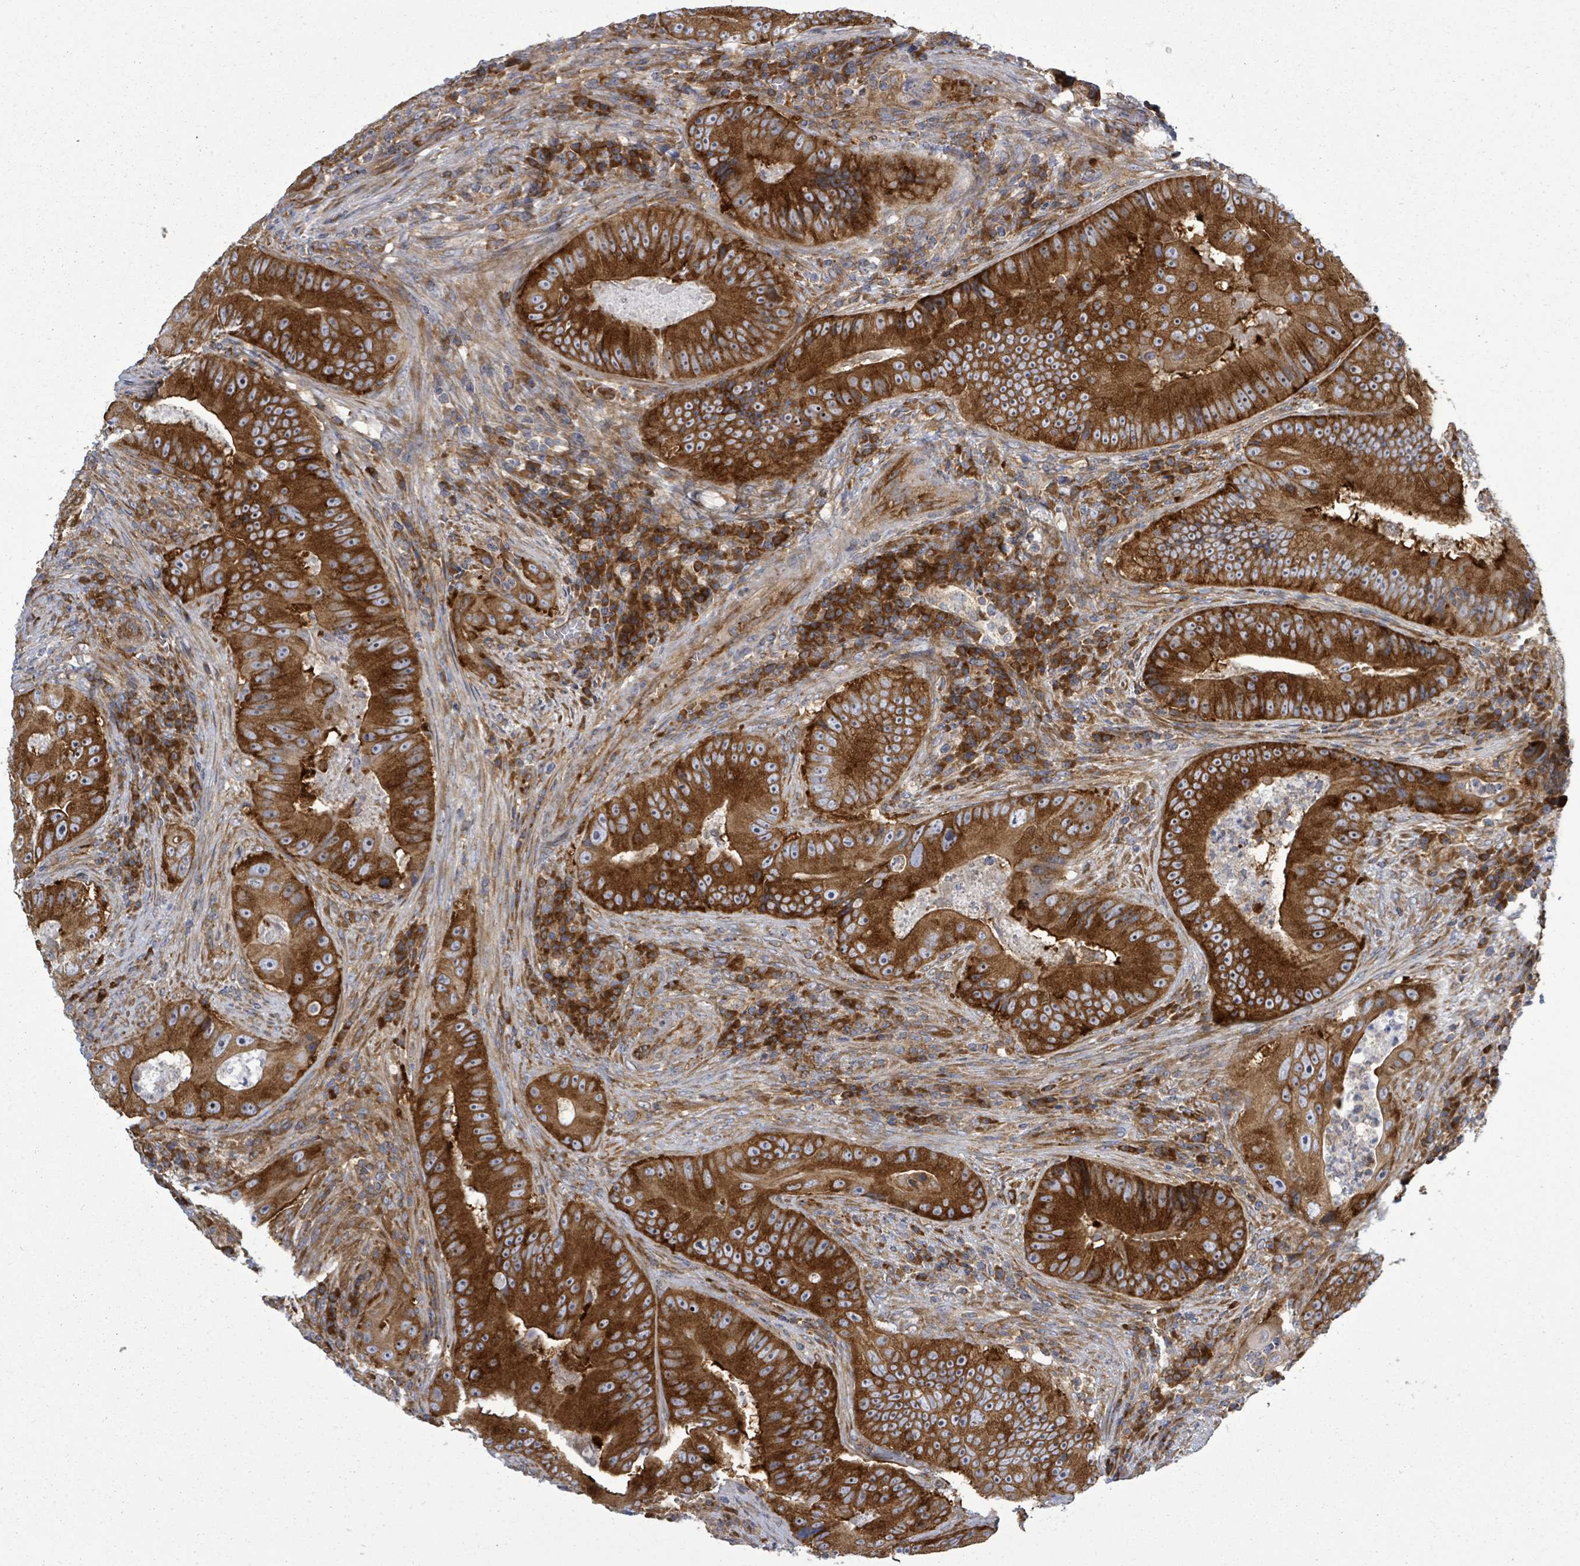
{"staining": {"intensity": "strong", "quantity": ">75%", "location": "cytoplasmic/membranous"}, "tissue": "colorectal cancer", "cell_type": "Tumor cells", "image_type": "cancer", "snomed": [{"axis": "morphology", "description": "Adenocarcinoma, NOS"}, {"axis": "topography", "description": "Colon"}], "caption": "Immunohistochemical staining of human colorectal adenocarcinoma reveals high levels of strong cytoplasmic/membranous positivity in approximately >75% of tumor cells.", "gene": "EIF3C", "patient": {"sex": "female", "age": 86}}